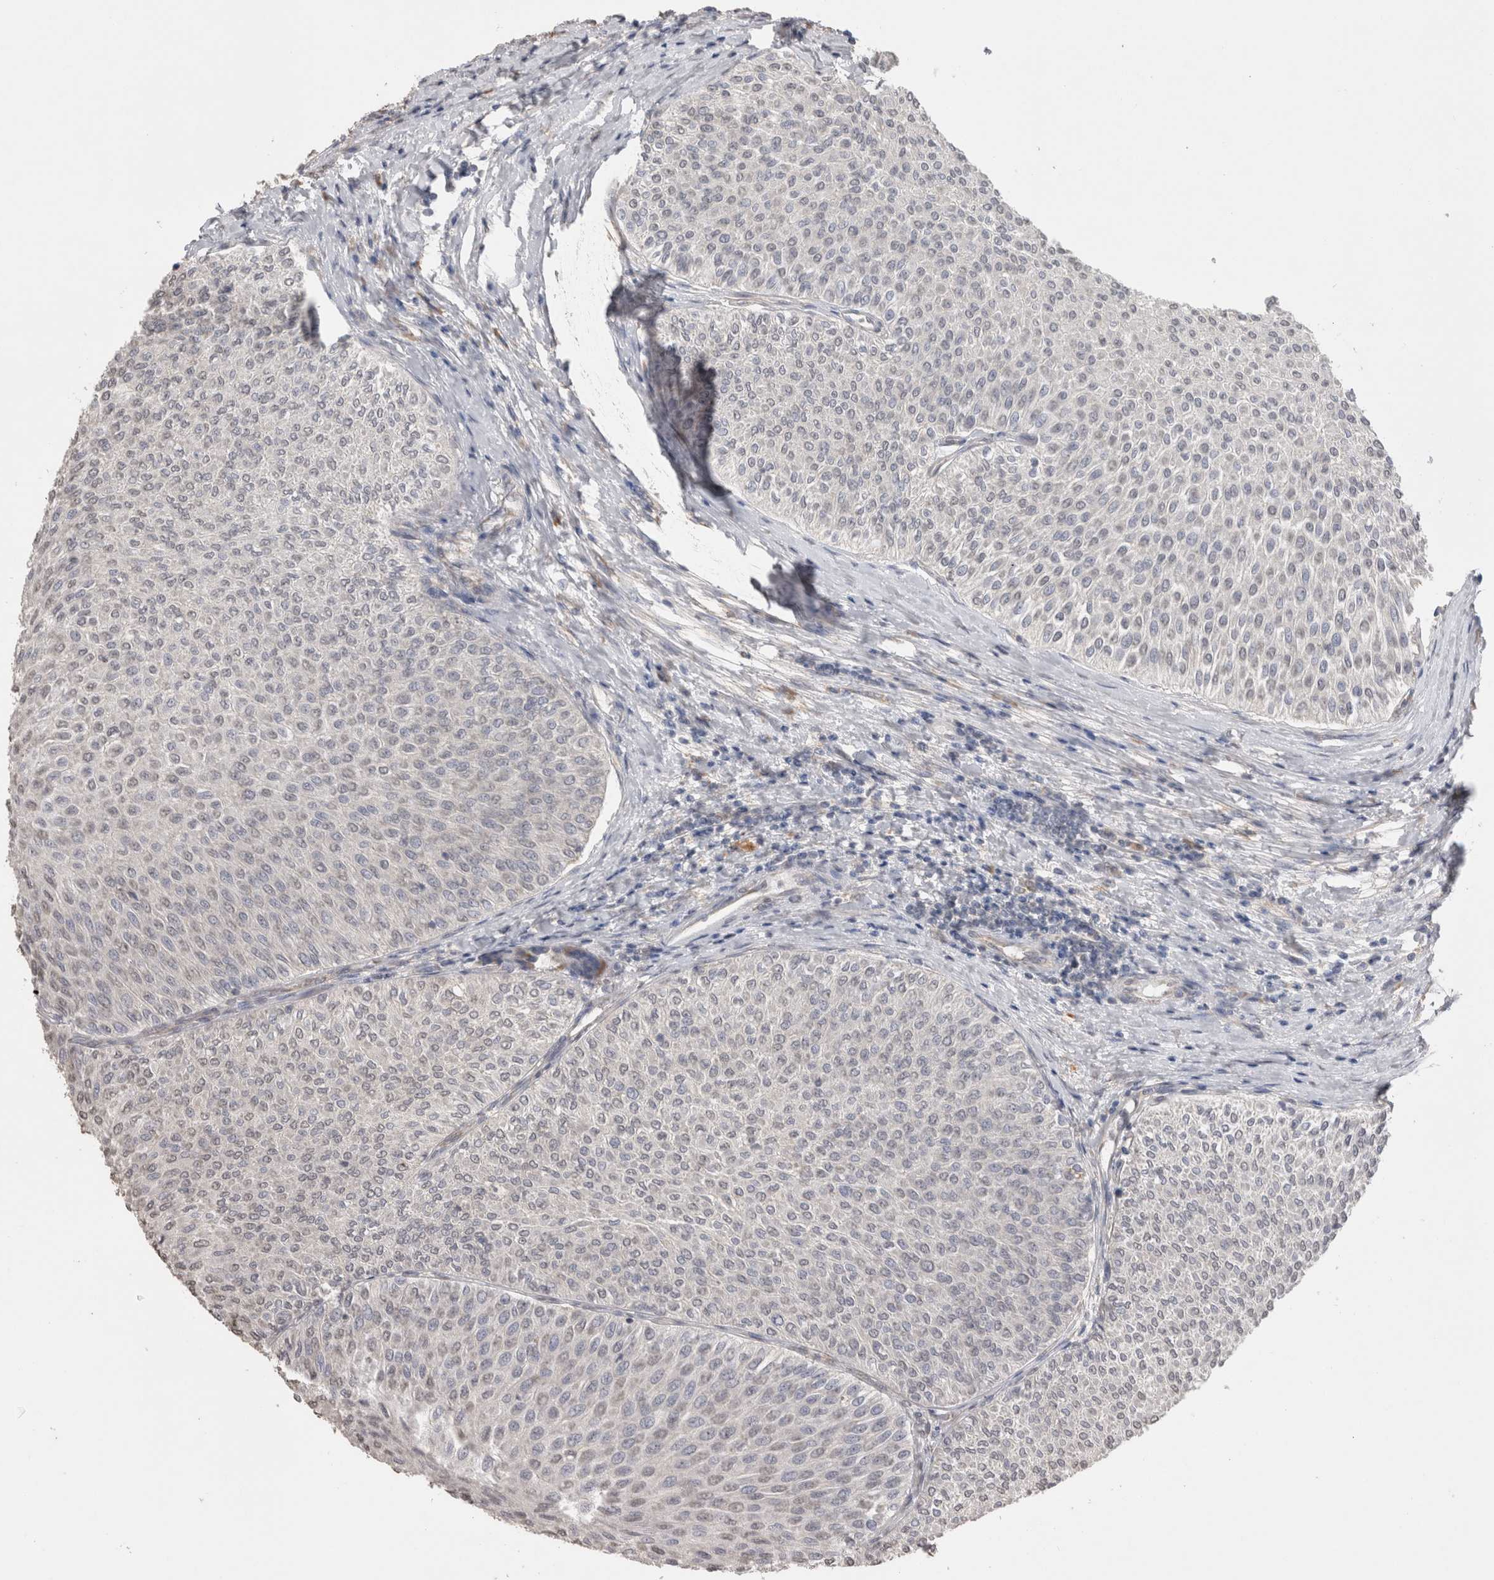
{"staining": {"intensity": "weak", "quantity": "<25%", "location": "nuclear"}, "tissue": "urothelial cancer", "cell_type": "Tumor cells", "image_type": "cancer", "snomed": [{"axis": "morphology", "description": "Urothelial carcinoma, Low grade"}, {"axis": "topography", "description": "Urinary bladder"}], "caption": "This is an immunohistochemistry micrograph of human low-grade urothelial carcinoma. There is no staining in tumor cells.", "gene": "NOMO1", "patient": {"sex": "male", "age": 78}}